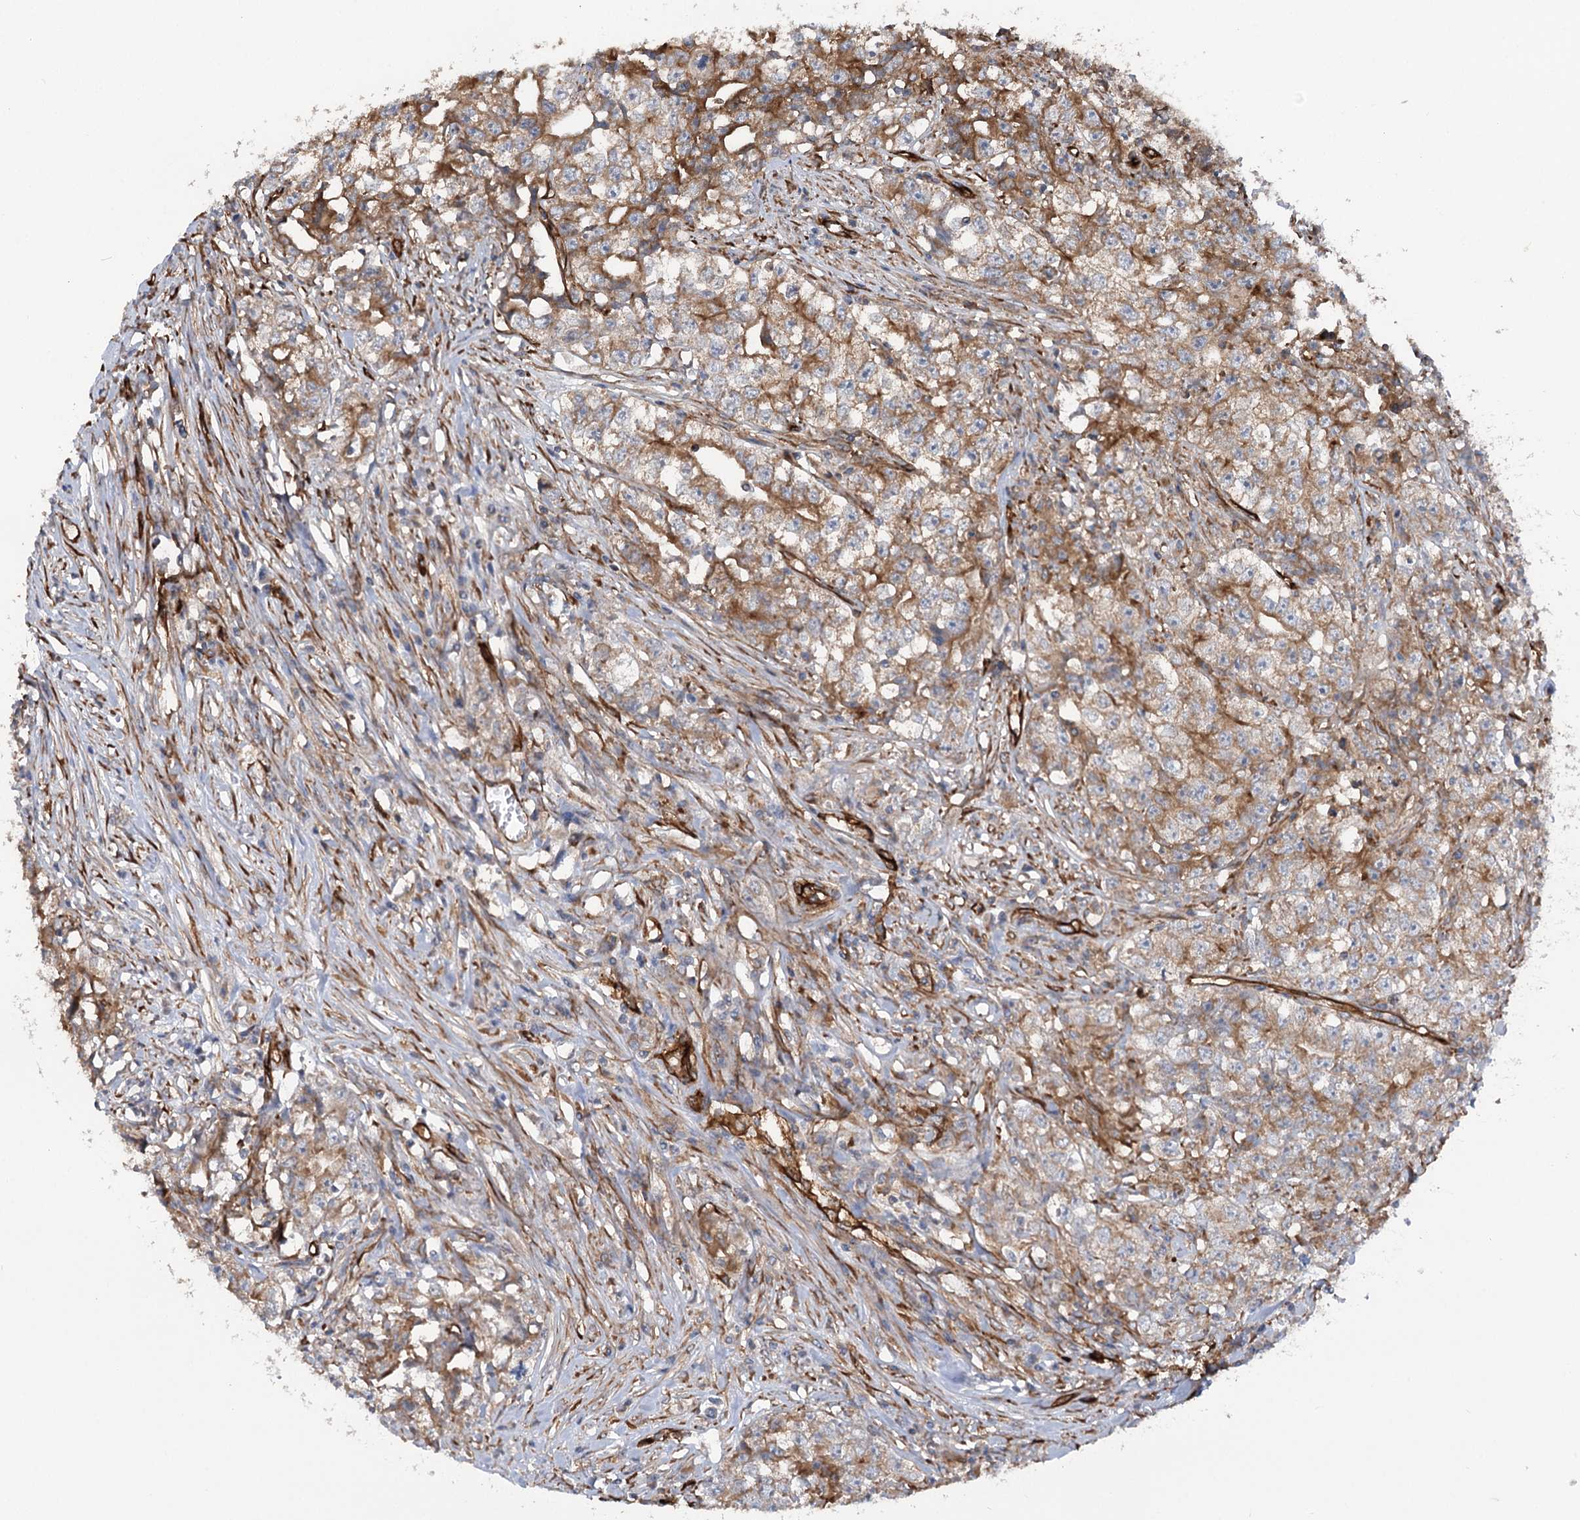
{"staining": {"intensity": "moderate", "quantity": ">75%", "location": "cytoplasmic/membranous"}, "tissue": "testis cancer", "cell_type": "Tumor cells", "image_type": "cancer", "snomed": [{"axis": "morphology", "description": "Seminoma, NOS"}, {"axis": "morphology", "description": "Carcinoma, Embryonal, NOS"}, {"axis": "topography", "description": "Testis"}], "caption": "Testis cancer (embryonal carcinoma) stained for a protein shows moderate cytoplasmic/membranous positivity in tumor cells.", "gene": "MTPAP", "patient": {"sex": "male", "age": 43}}